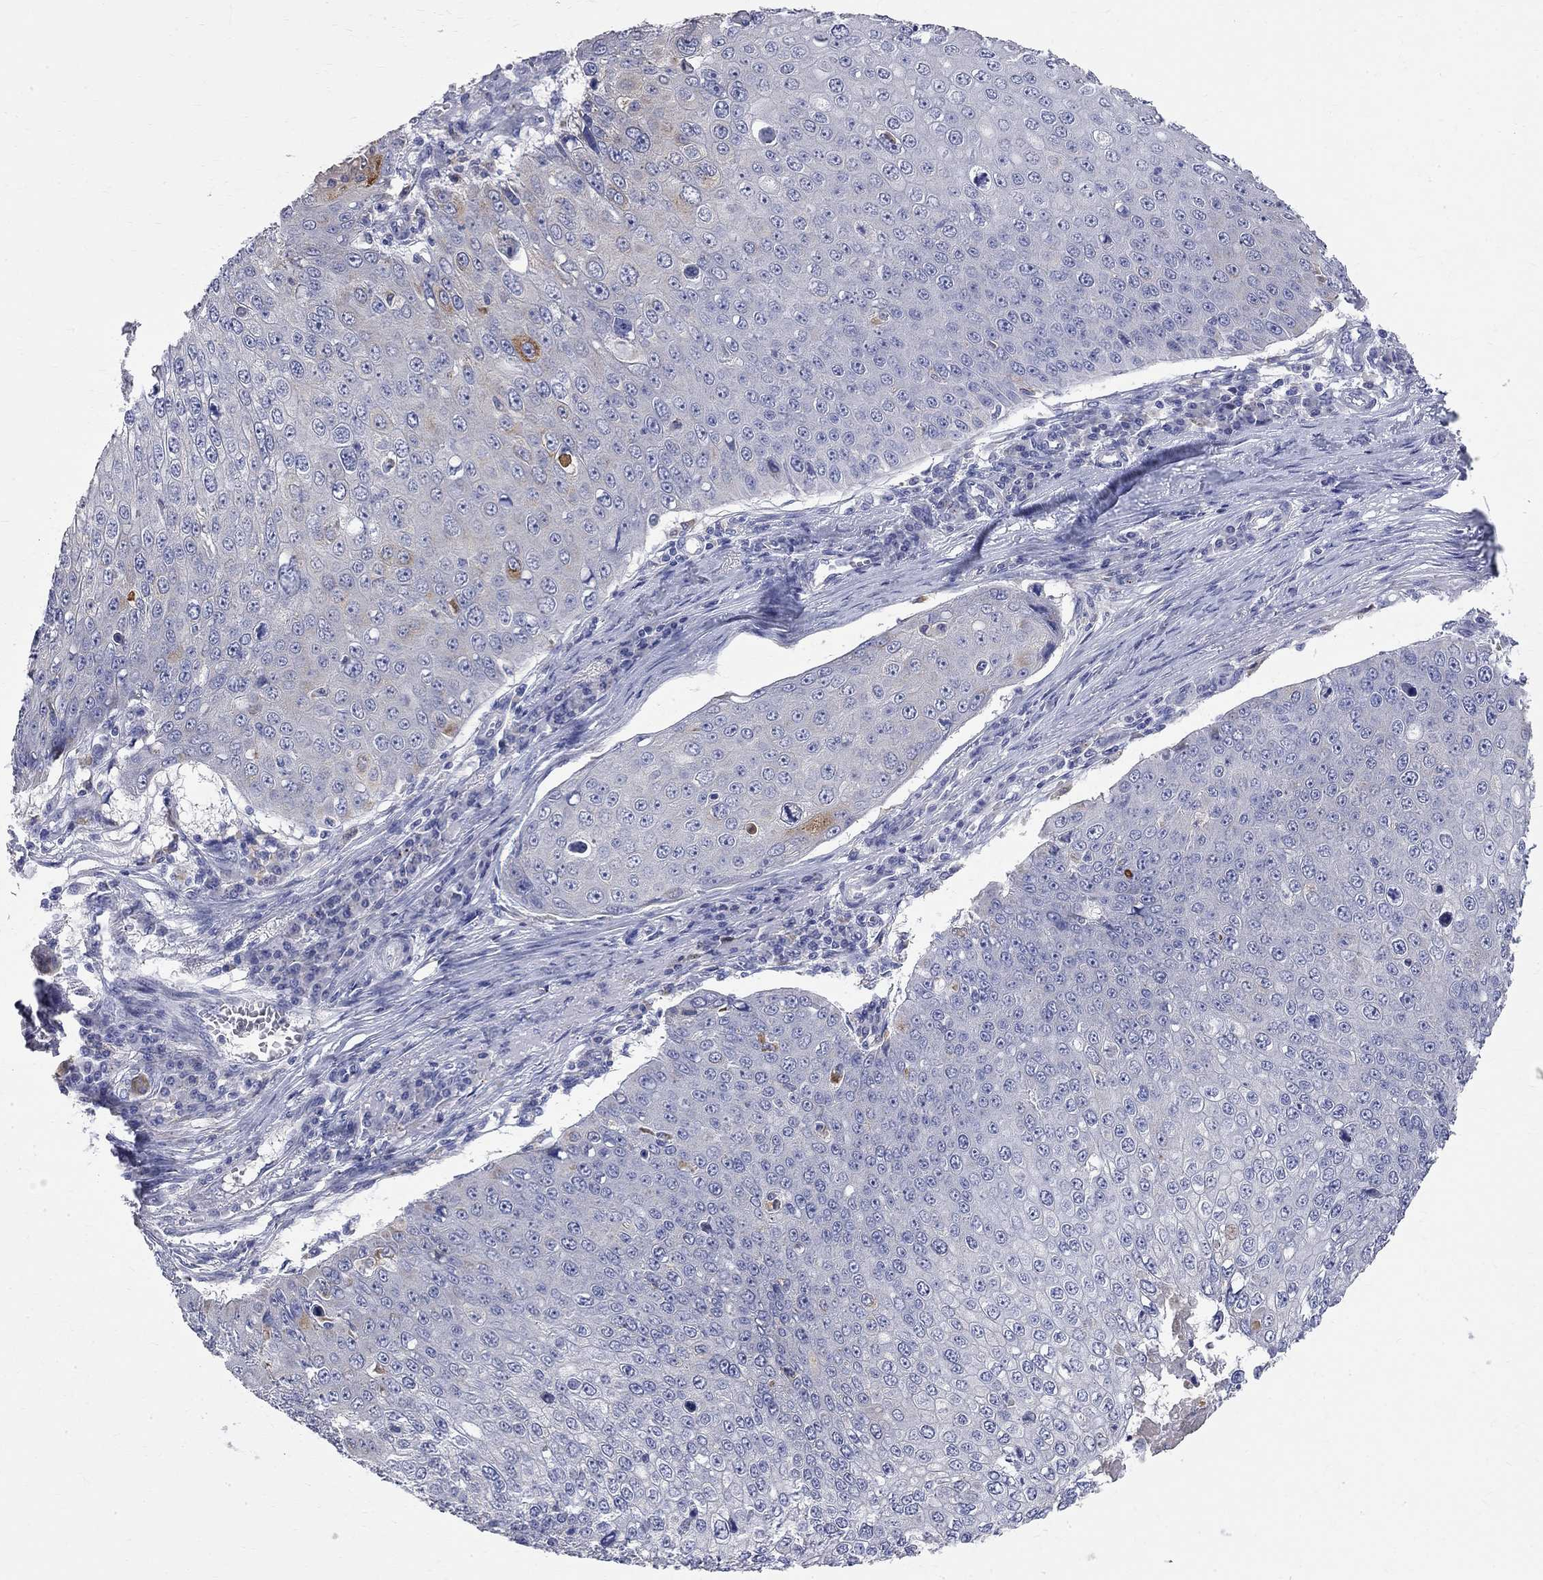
{"staining": {"intensity": "strong", "quantity": "<25%", "location": "cytoplasmic/membranous"}, "tissue": "skin cancer", "cell_type": "Tumor cells", "image_type": "cancer", "snomed": [{"axis": "morphology", "description": "Squamous cell carcinoma, NOS"}, {"axis": "topography", "description": "Skin"}], "caption": "Strong cytoplasmic/membranous protein staining is appreciated in about <25% of tumor cells in skin squamous cell carcinoma. Immunohistochemistry (ihc) stains the protein in brown and the nuclei are stained blue.", "gene": "ACSL1", "patient": {"sex": "male", "age": 71}}